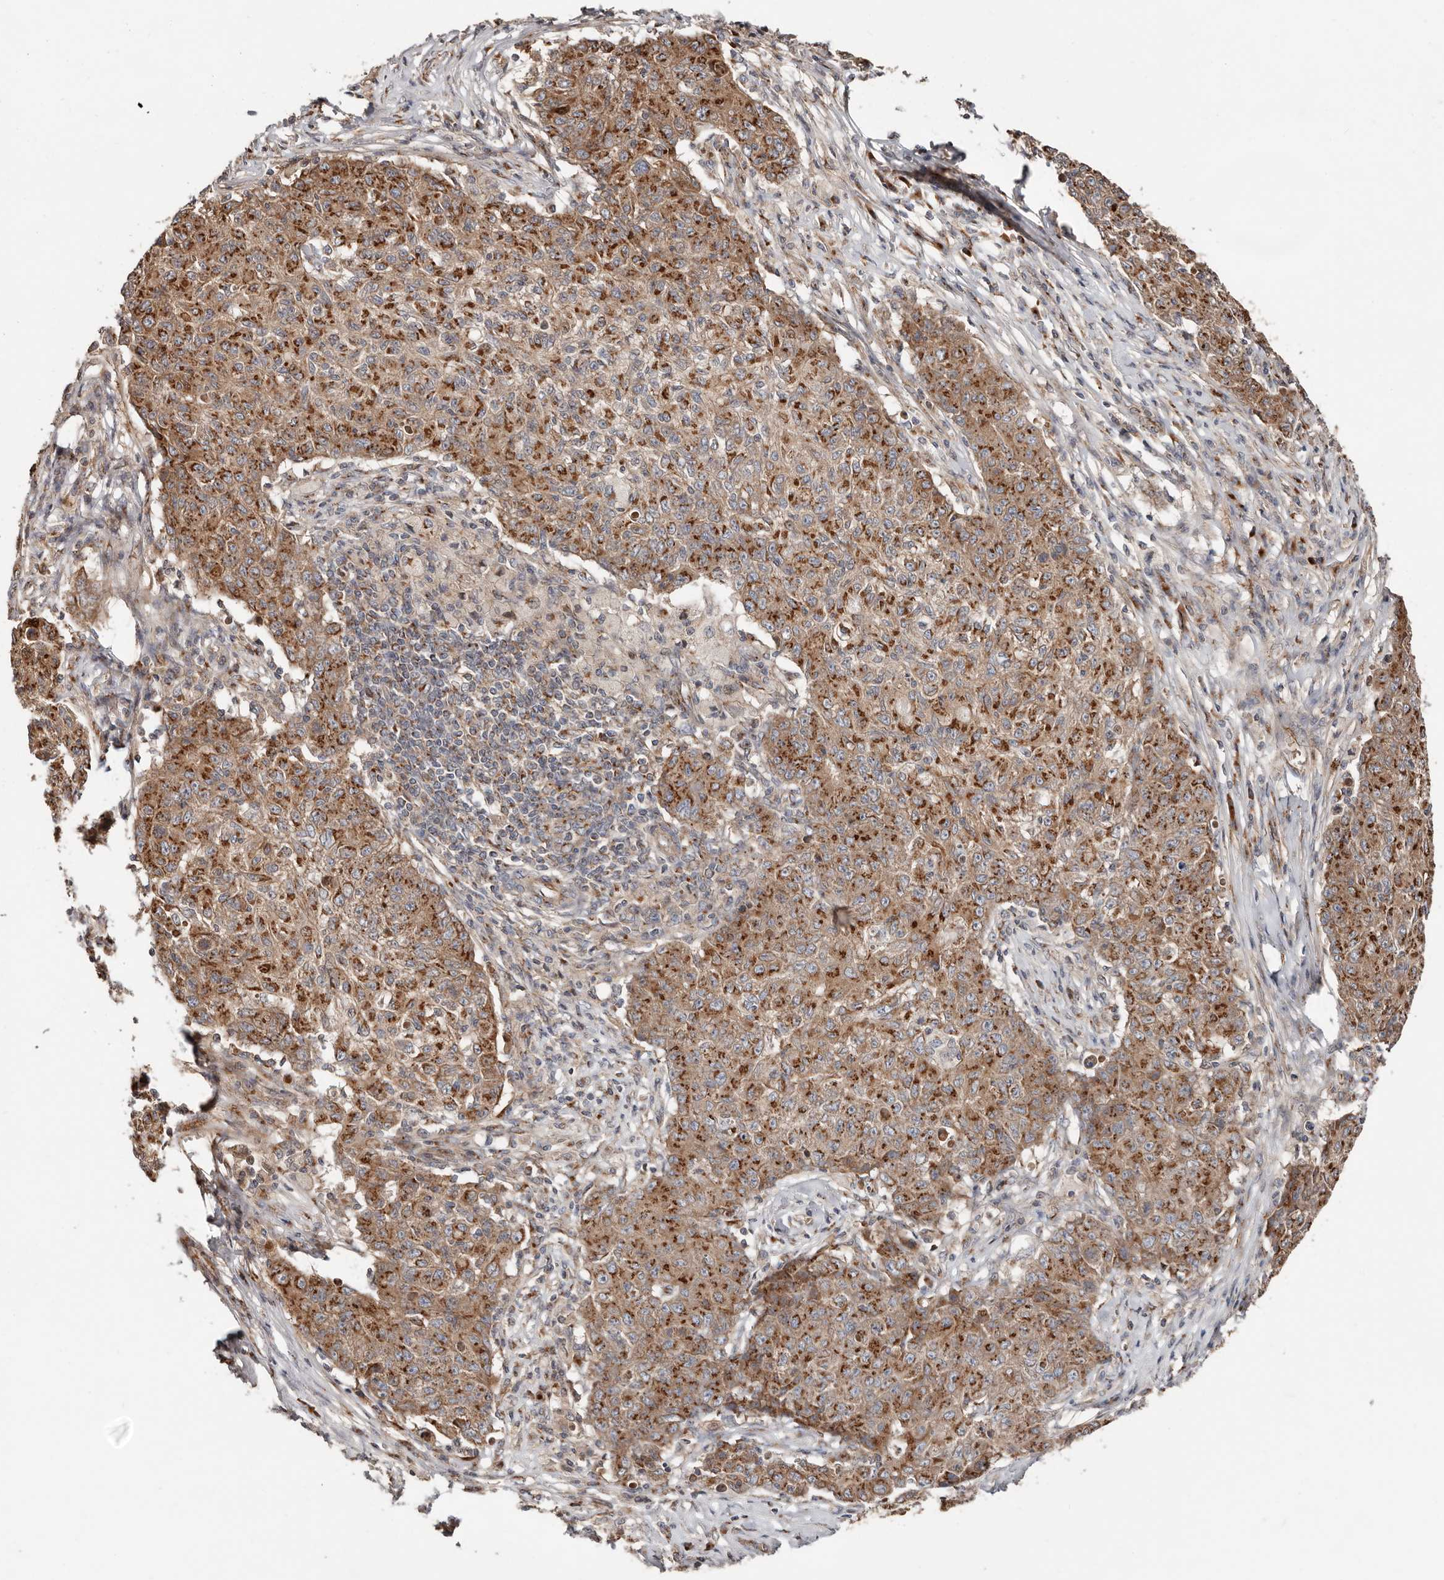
{"staining": {"intensity": "moderate", "quantity": ">75%", "location": "cytoplasmic/membranous"}, "tissue": "ovarian cancer", "cell_type": "Tumor cells", "image_type": "cancer", "snomed": [{"axis": "morphology", "description": "Carcinoma, endometroid"}, {"axis": "topography", "description": "Ovary"}], "caption": "DAB (3,3'-diaminobenzidine) immunohistochemical staining of endometroid carcinoma (ovarian) exhibits moderate cytoplasmic/membranous protein expression in about >75% of tumor cells.", "gene": "COG1", "patient": {"sex": "female", "age": 42}}